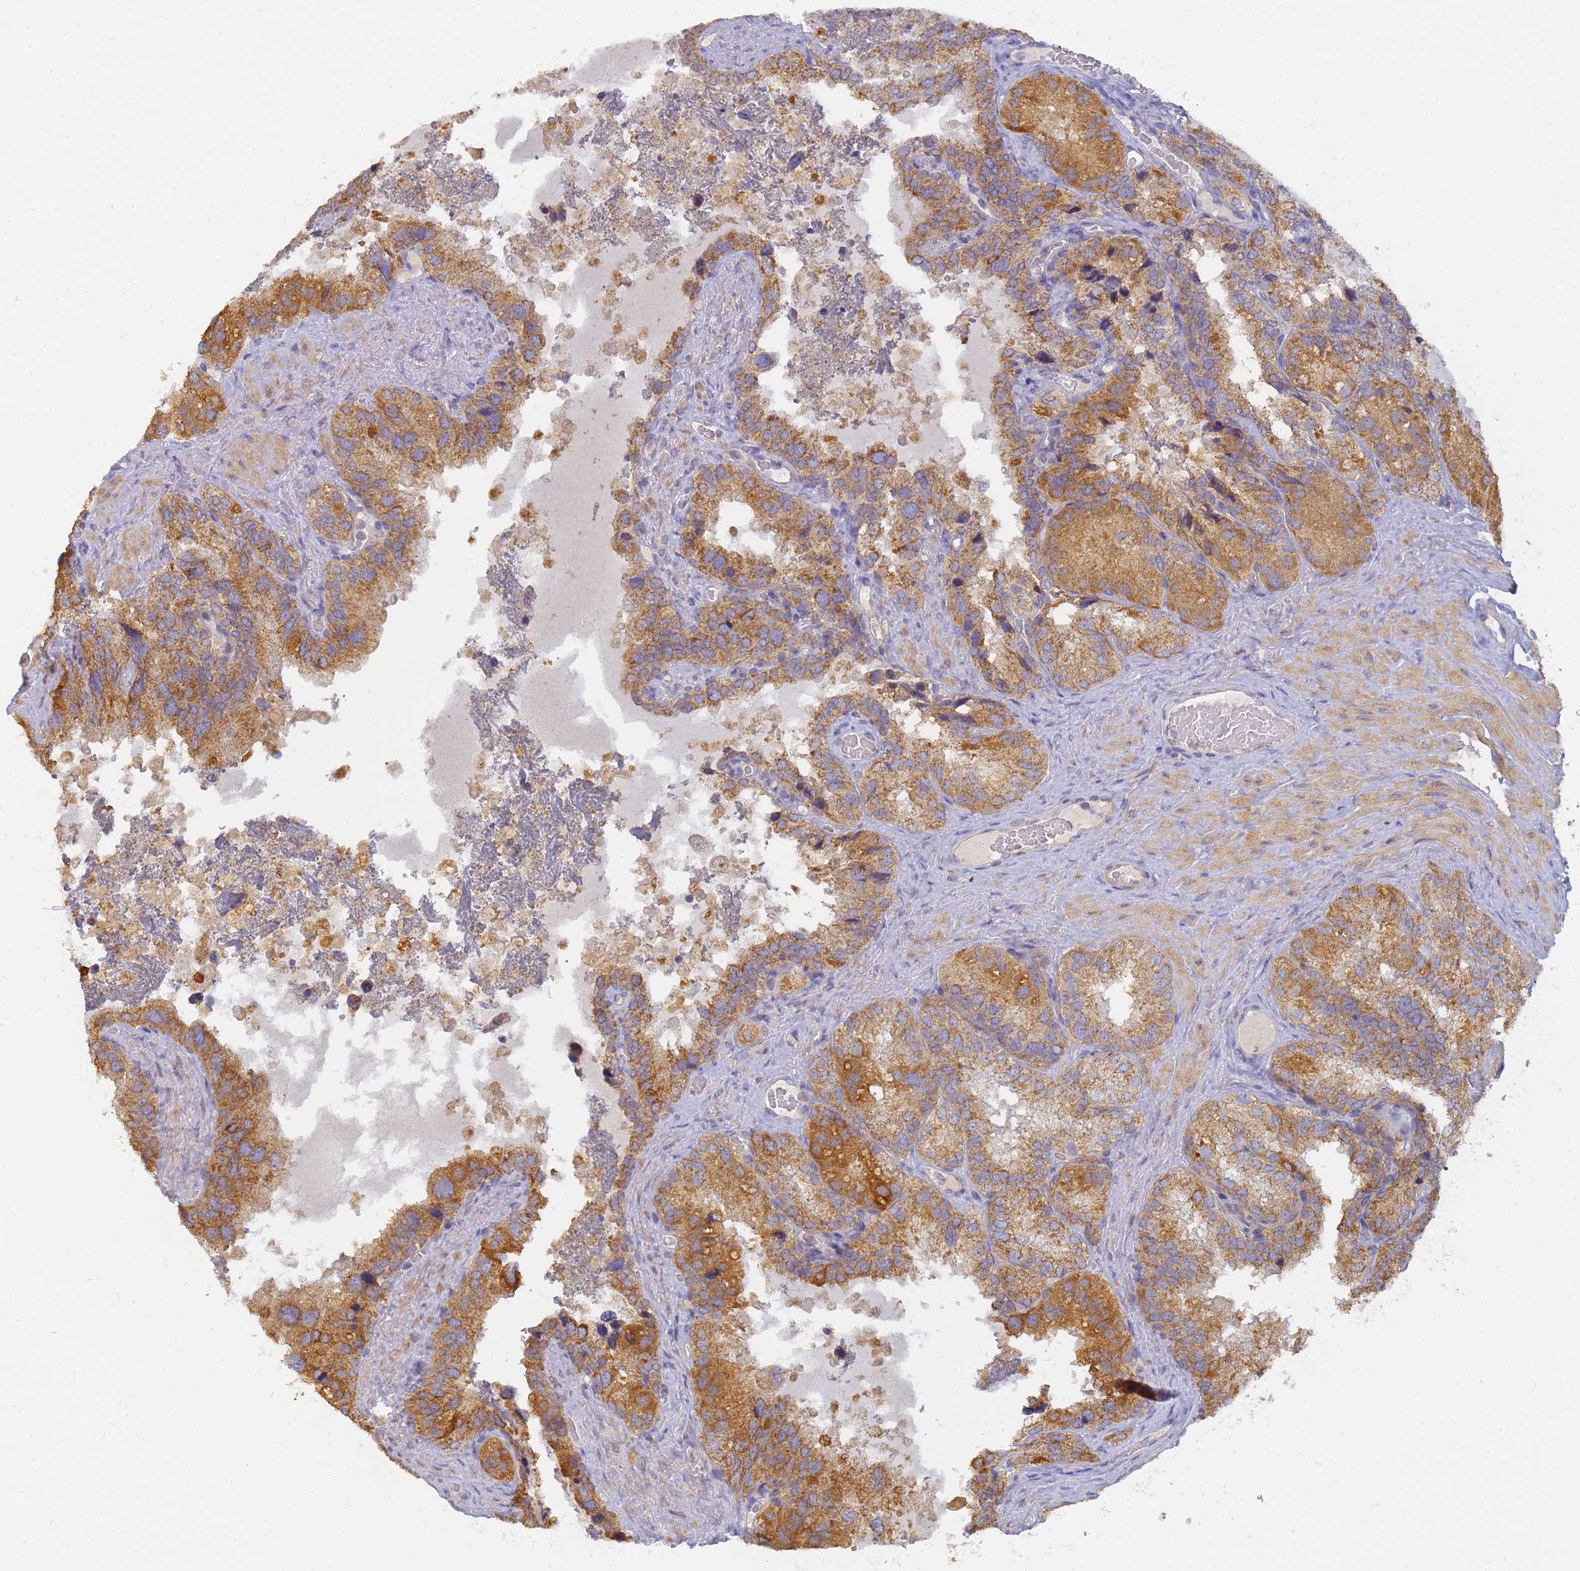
{"staining": {"intensity": "strong", "quantity": ">75%", "location": "cytoplasmic/membranous"}, "tissue": "seminal vesicle", "cell_type": "Glandular cells", "image_type": "normal", "snomed": [{"axis": "morphology", "description": "Normal tissue, NOS"}, {"axis": "topography", "description": "Seminal veicle"}], "caption": "A high amount of strong cytoplasmic/membranous positivity is present in about >75% of glandular cells in unremarkable seminal vesicle.", "gene": "UTP23", "patient": {"sex": "male", "age": 58}}